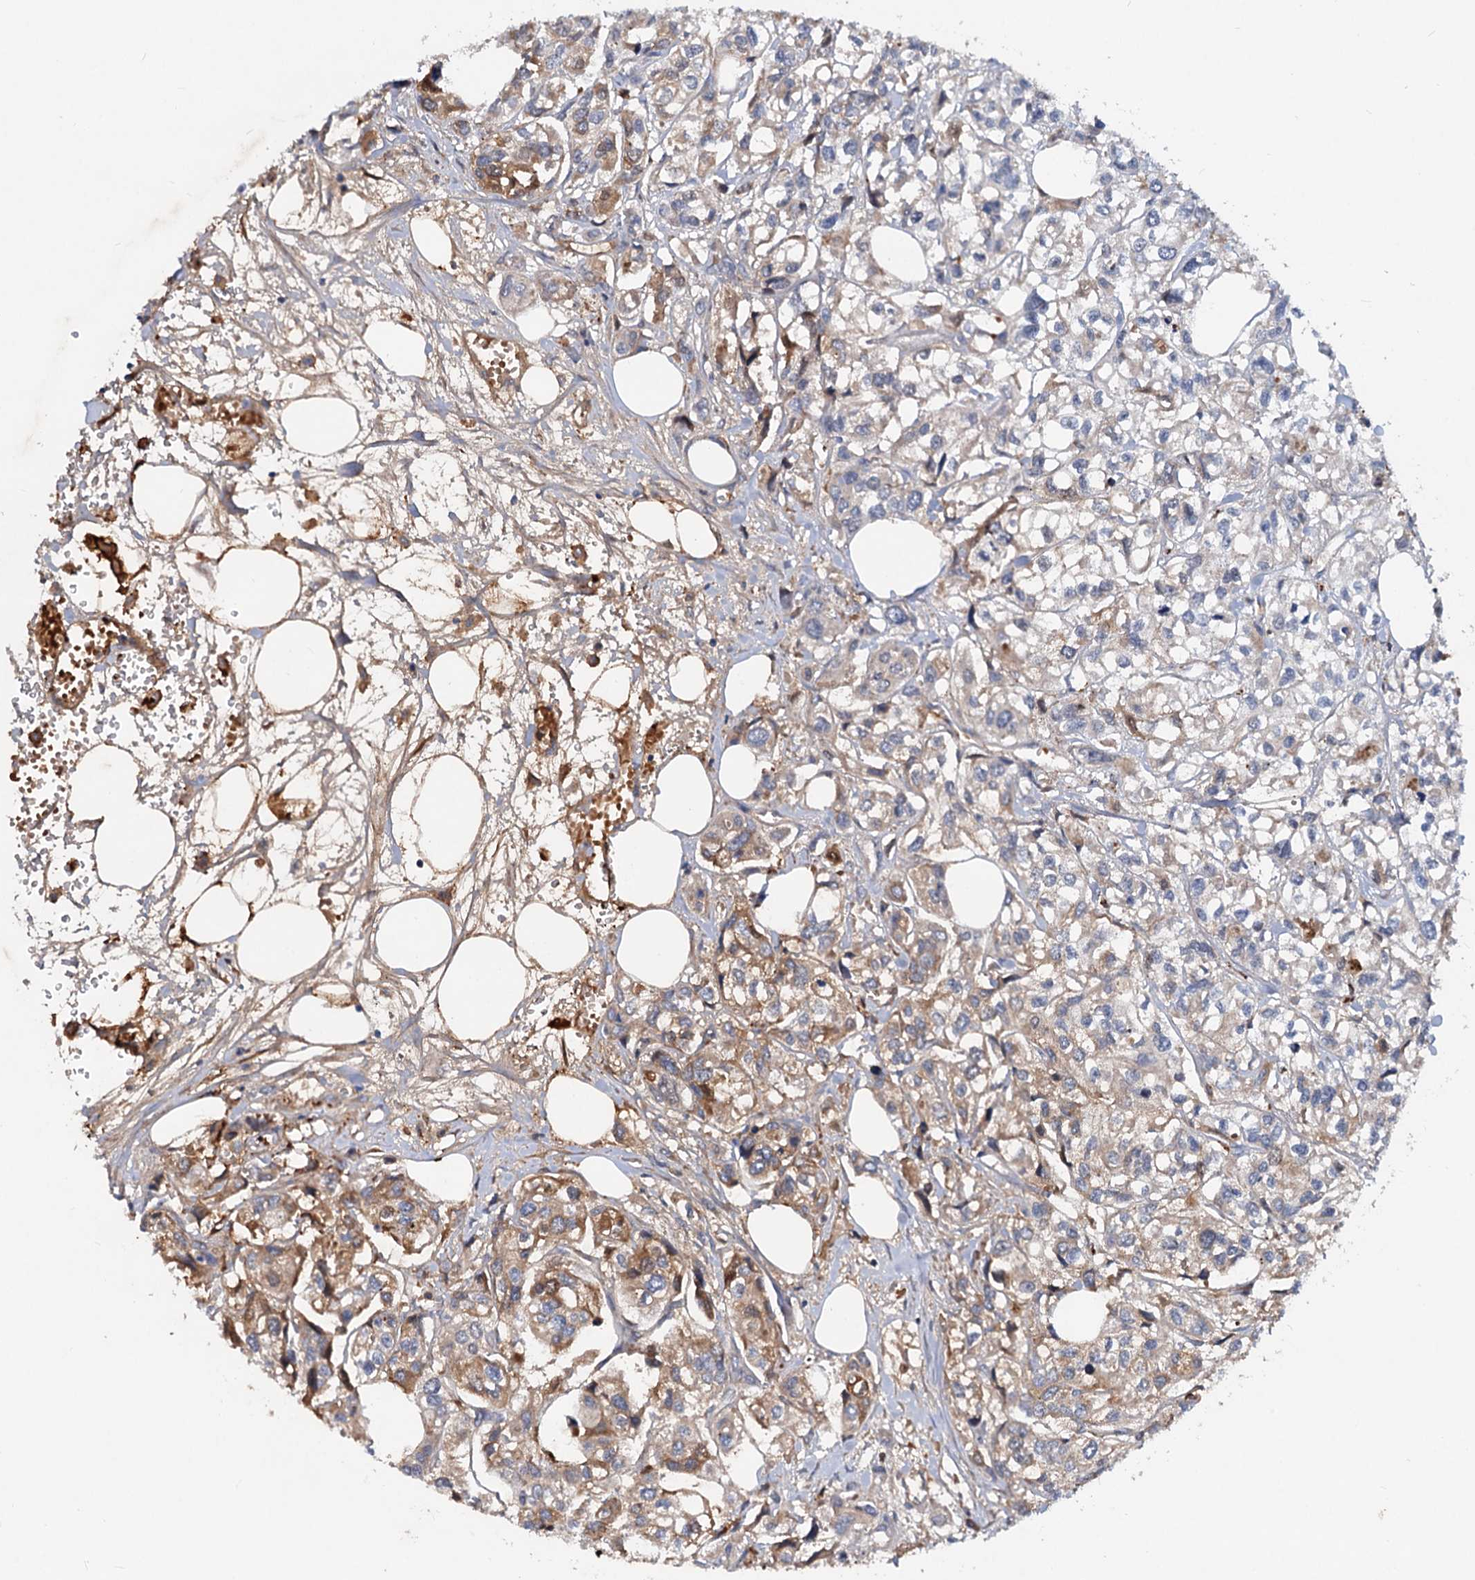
{"staining": {"intensity": "moderate", "quantity": "<25%", "location": "cytoplasmic/membranous"}, "tissue": "urothelial cancer", "cell_type": "Tumor cells", "image_type": "cancer", "snomed": [{"axis": "morphology", "description": "Urothelial carcinoma, High grade"}, {"axis": "topography", "description": "Urinary bladder"}], "caption": "Protein expression analysis of urothelial carcinoma (high-grade) displays moderate cytoplasmic/membranous positivity in approximately <25% of tumor cells.", "gene": "CHRD", "patient": {"sex": "male", "age": 67}}